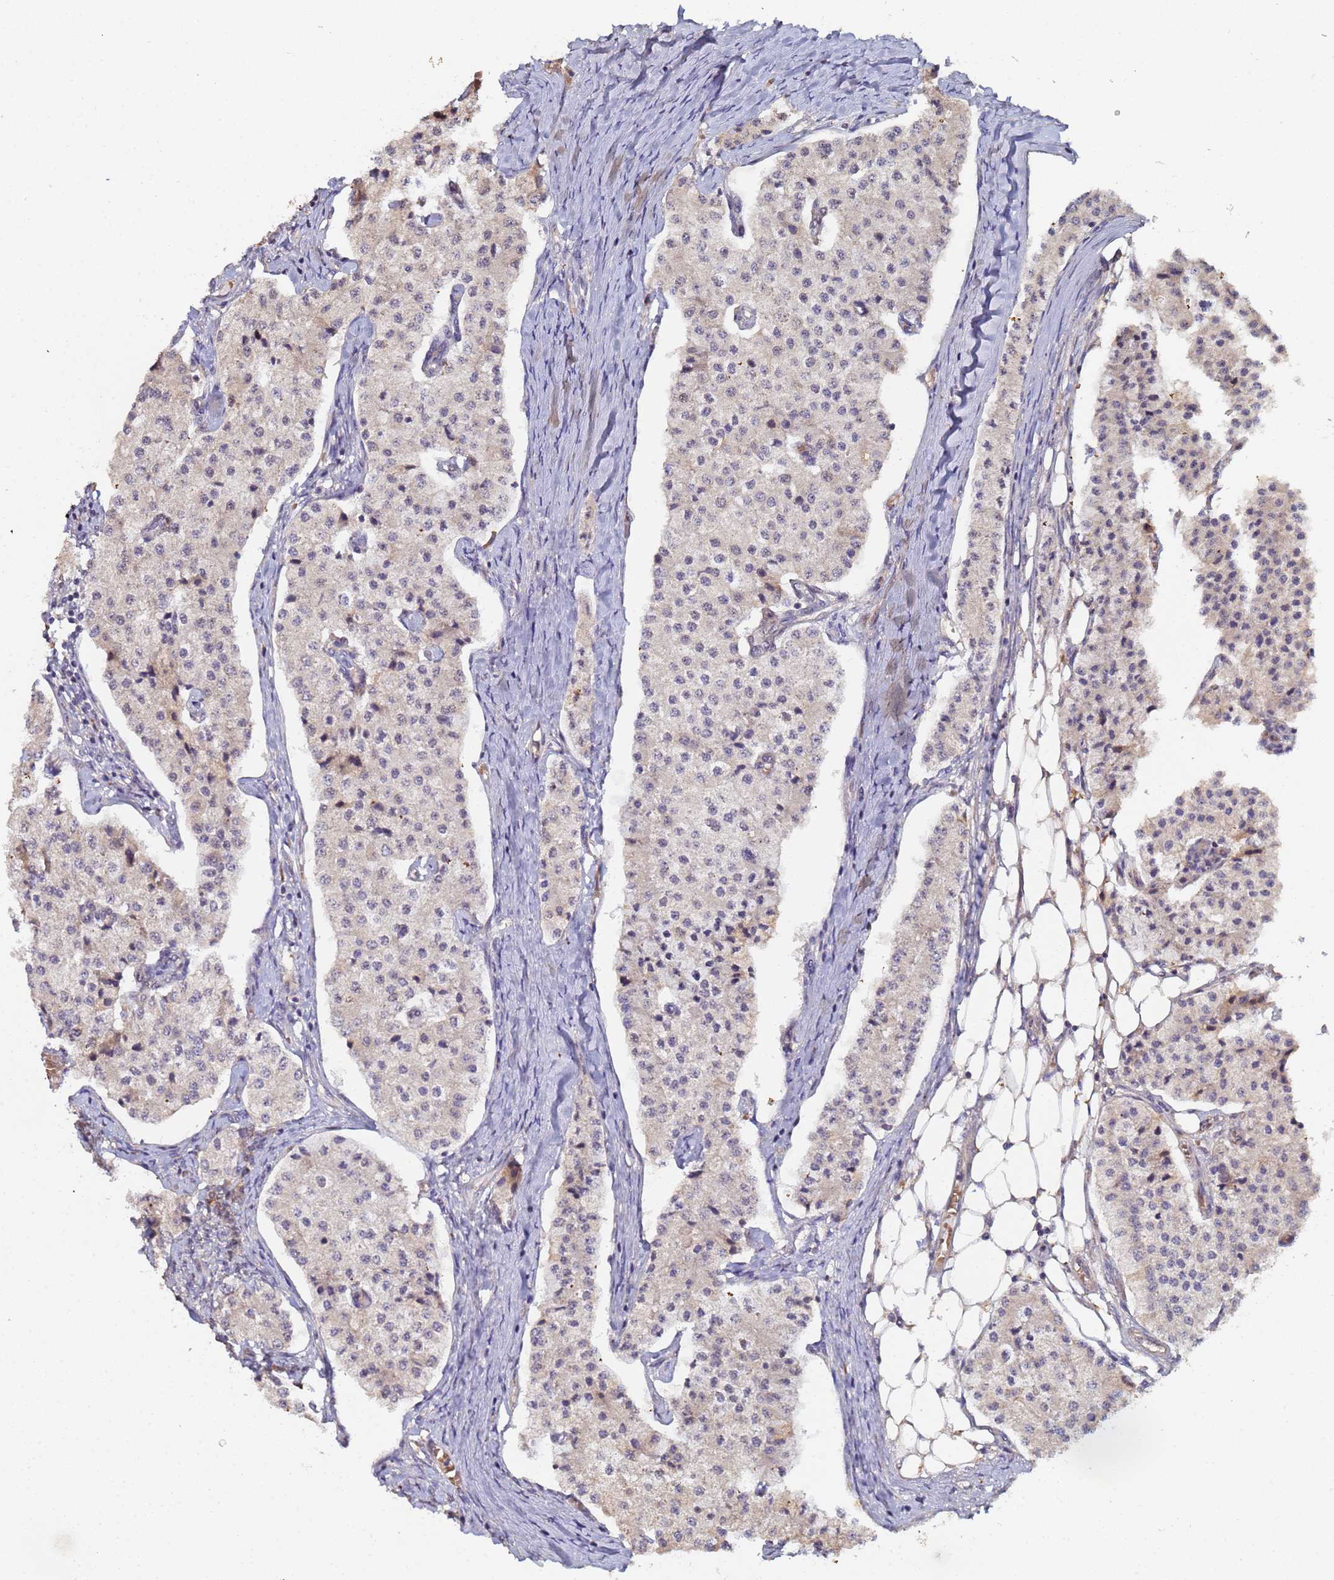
{"staining": {"intensity": "weak", "quantity": "<25%", "location": "nuclear"}, "tissue": "carcinoid", "cell_type": "Tumor cells", "image_type": "cancer", "snomed": [{"axis": "morphology", "description": "Carcinoid, malignant, NOS"}, {"axis": "topography", "description": "Colon"}], "caption": "Immunohistochemical staining of carcinoid exhibits no significant positivity in tumor cells.", "gene": "OSER1", "patient": {"sex": "female", "age": 52}}